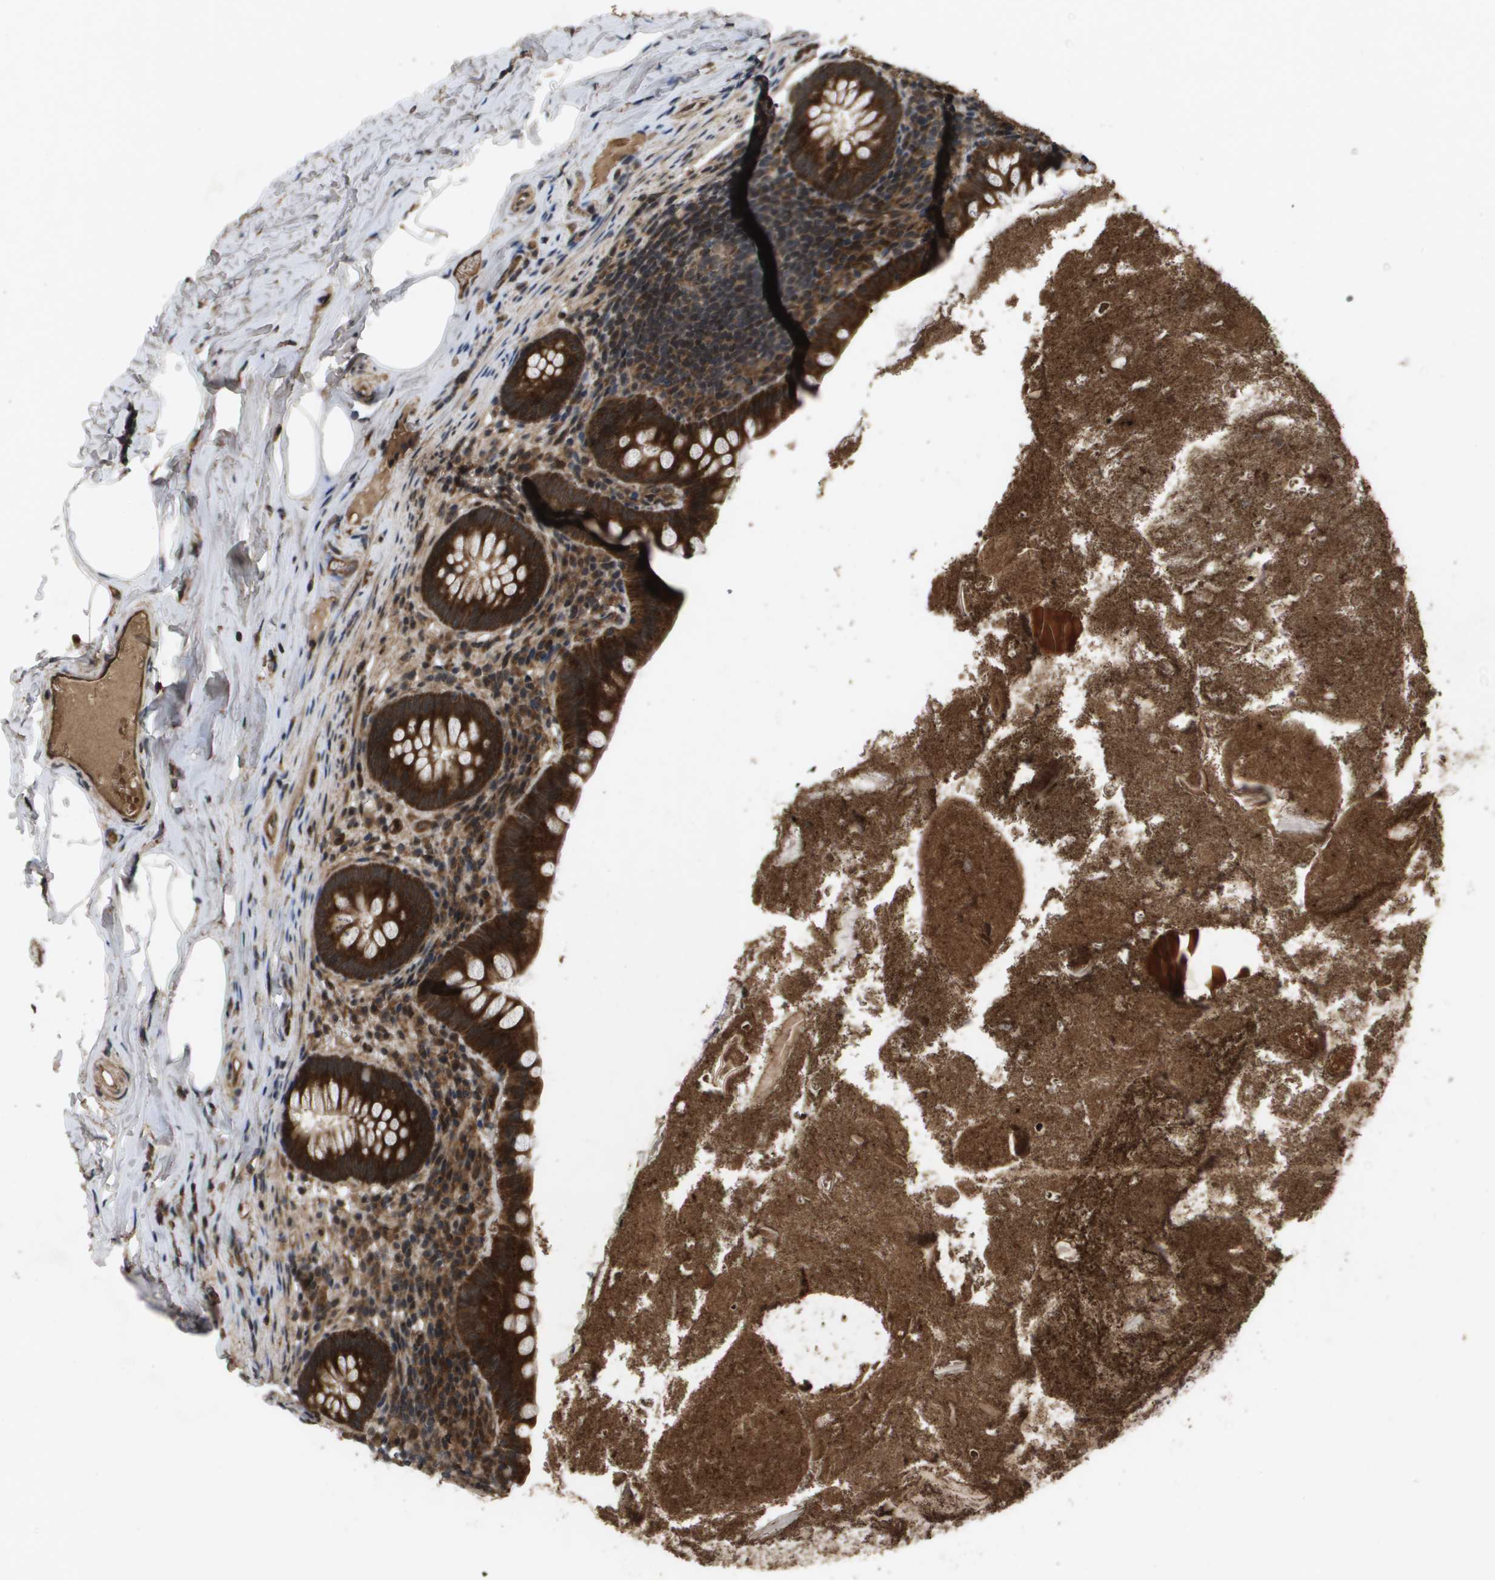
{"staining": {"intensity": "moderate", "quantity": ">75%", "location": "cytoplasmic/membranous"}, "tissue": "appendix", "cell_type": "Glandular cells", "image_type": "normal", "snomed": [{"axis": "morphology", "description": "Normal tissue, NOS"}, {"axis": "topography", "description": "Appendix"}], "caption": "Glandular cells exhibit medium levels of moderate cytoplasmic/membranous expression in approximately >75% of cells in benign appendix. The staining was performed using DAB, with brown indicating positive protein expression. Nuclei are stained blue with hematoxylin.", "gene": "SPTLC1", "patient": {"sex": "male", "age": 52}}